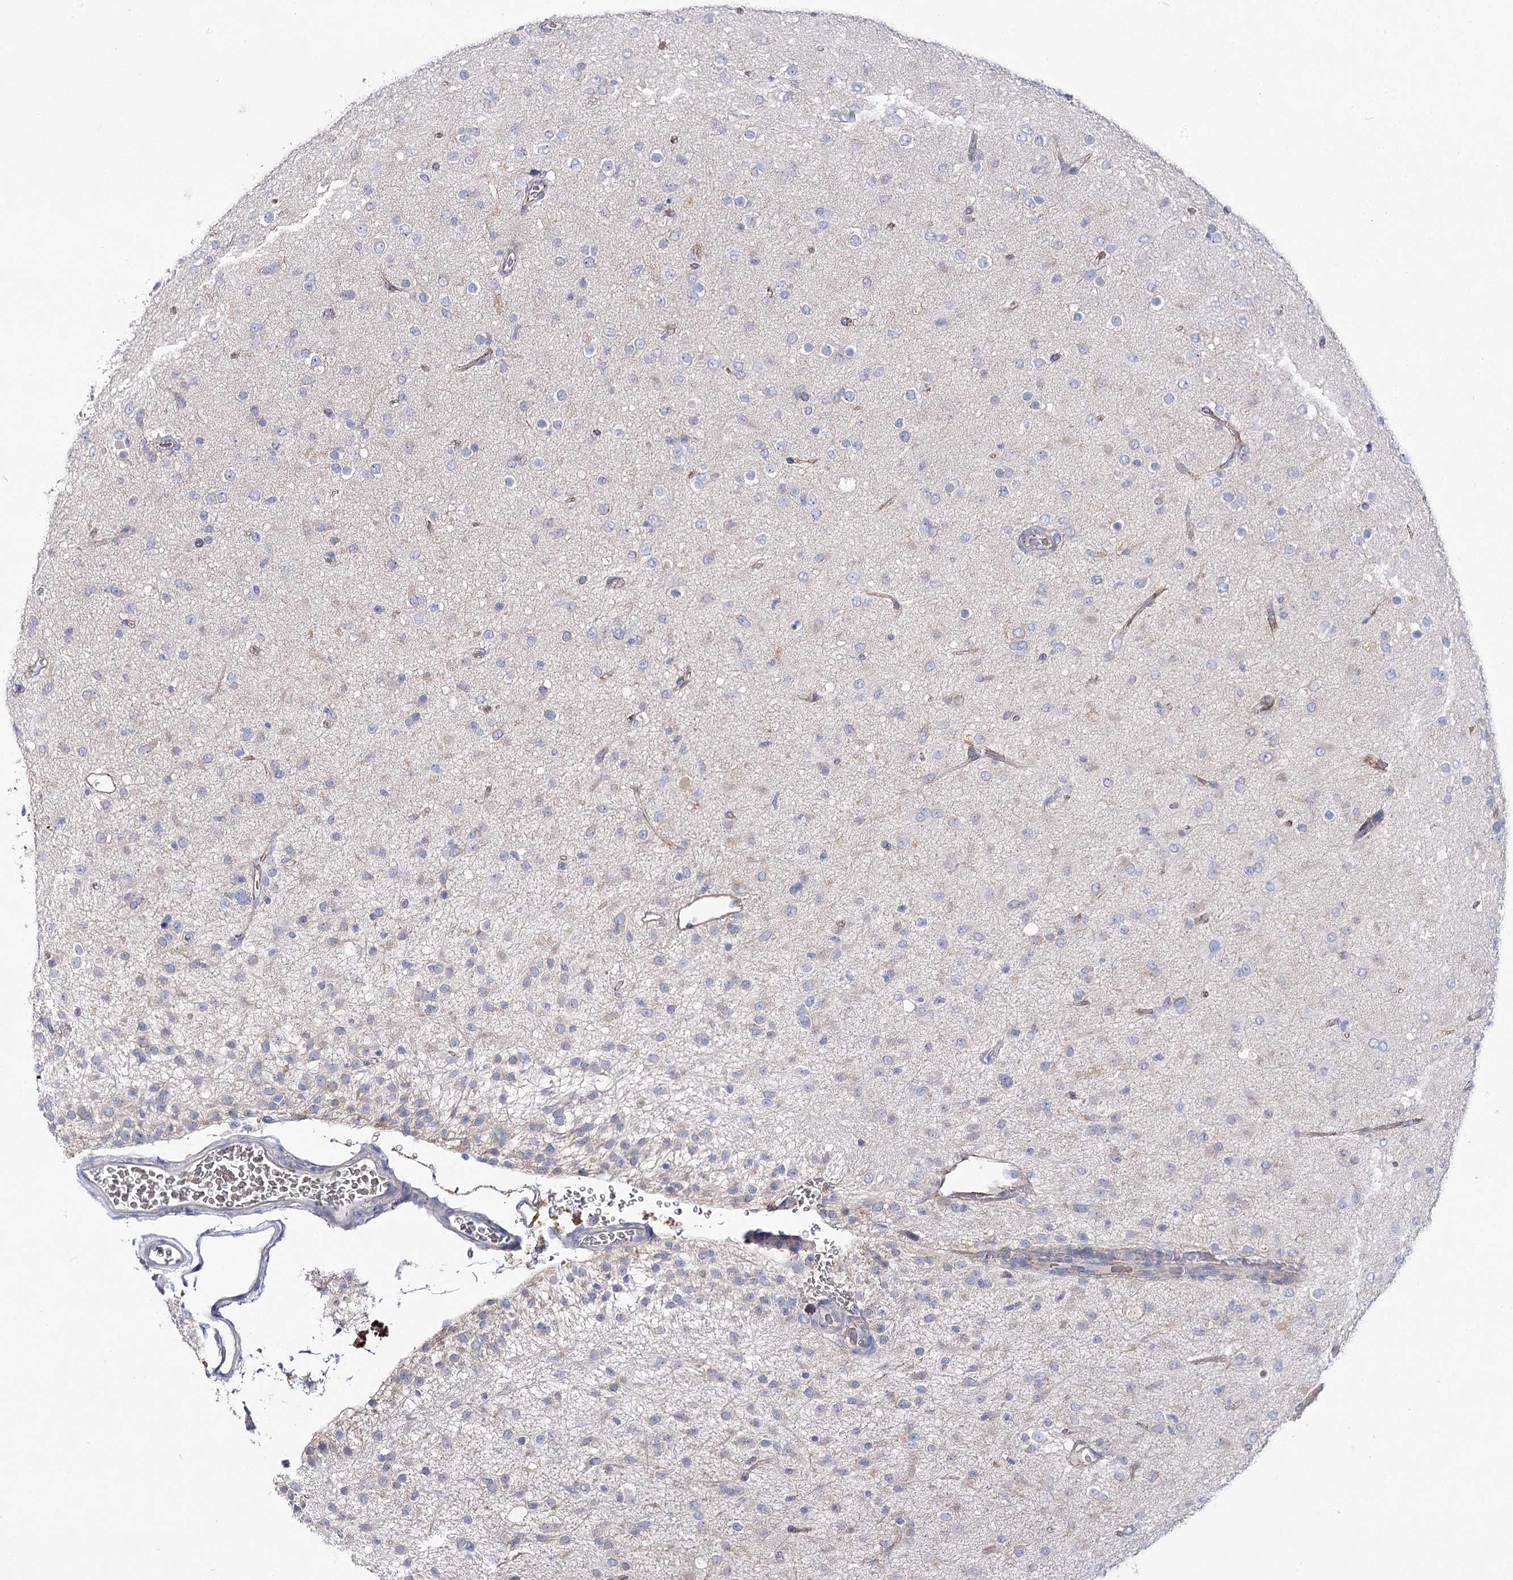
{"staining": {"intensity": "negative", "quantity": "none", "location": "none"}, "tissue": "glioma", "cell_type": "Tumor cells", "image_type": "cancer", "snomed": [{"axis": "morphology", "description": "Glioma, malignant, Low grade"}, {"axis": "topography", "description": "Brain"}], "caption": "Immunohistochemistry of human glioma displays no expression in tumor cells. Nuclei are stained in blue.", "gene": "NRAP", "patient": {"sex": "male", "age": 65}}